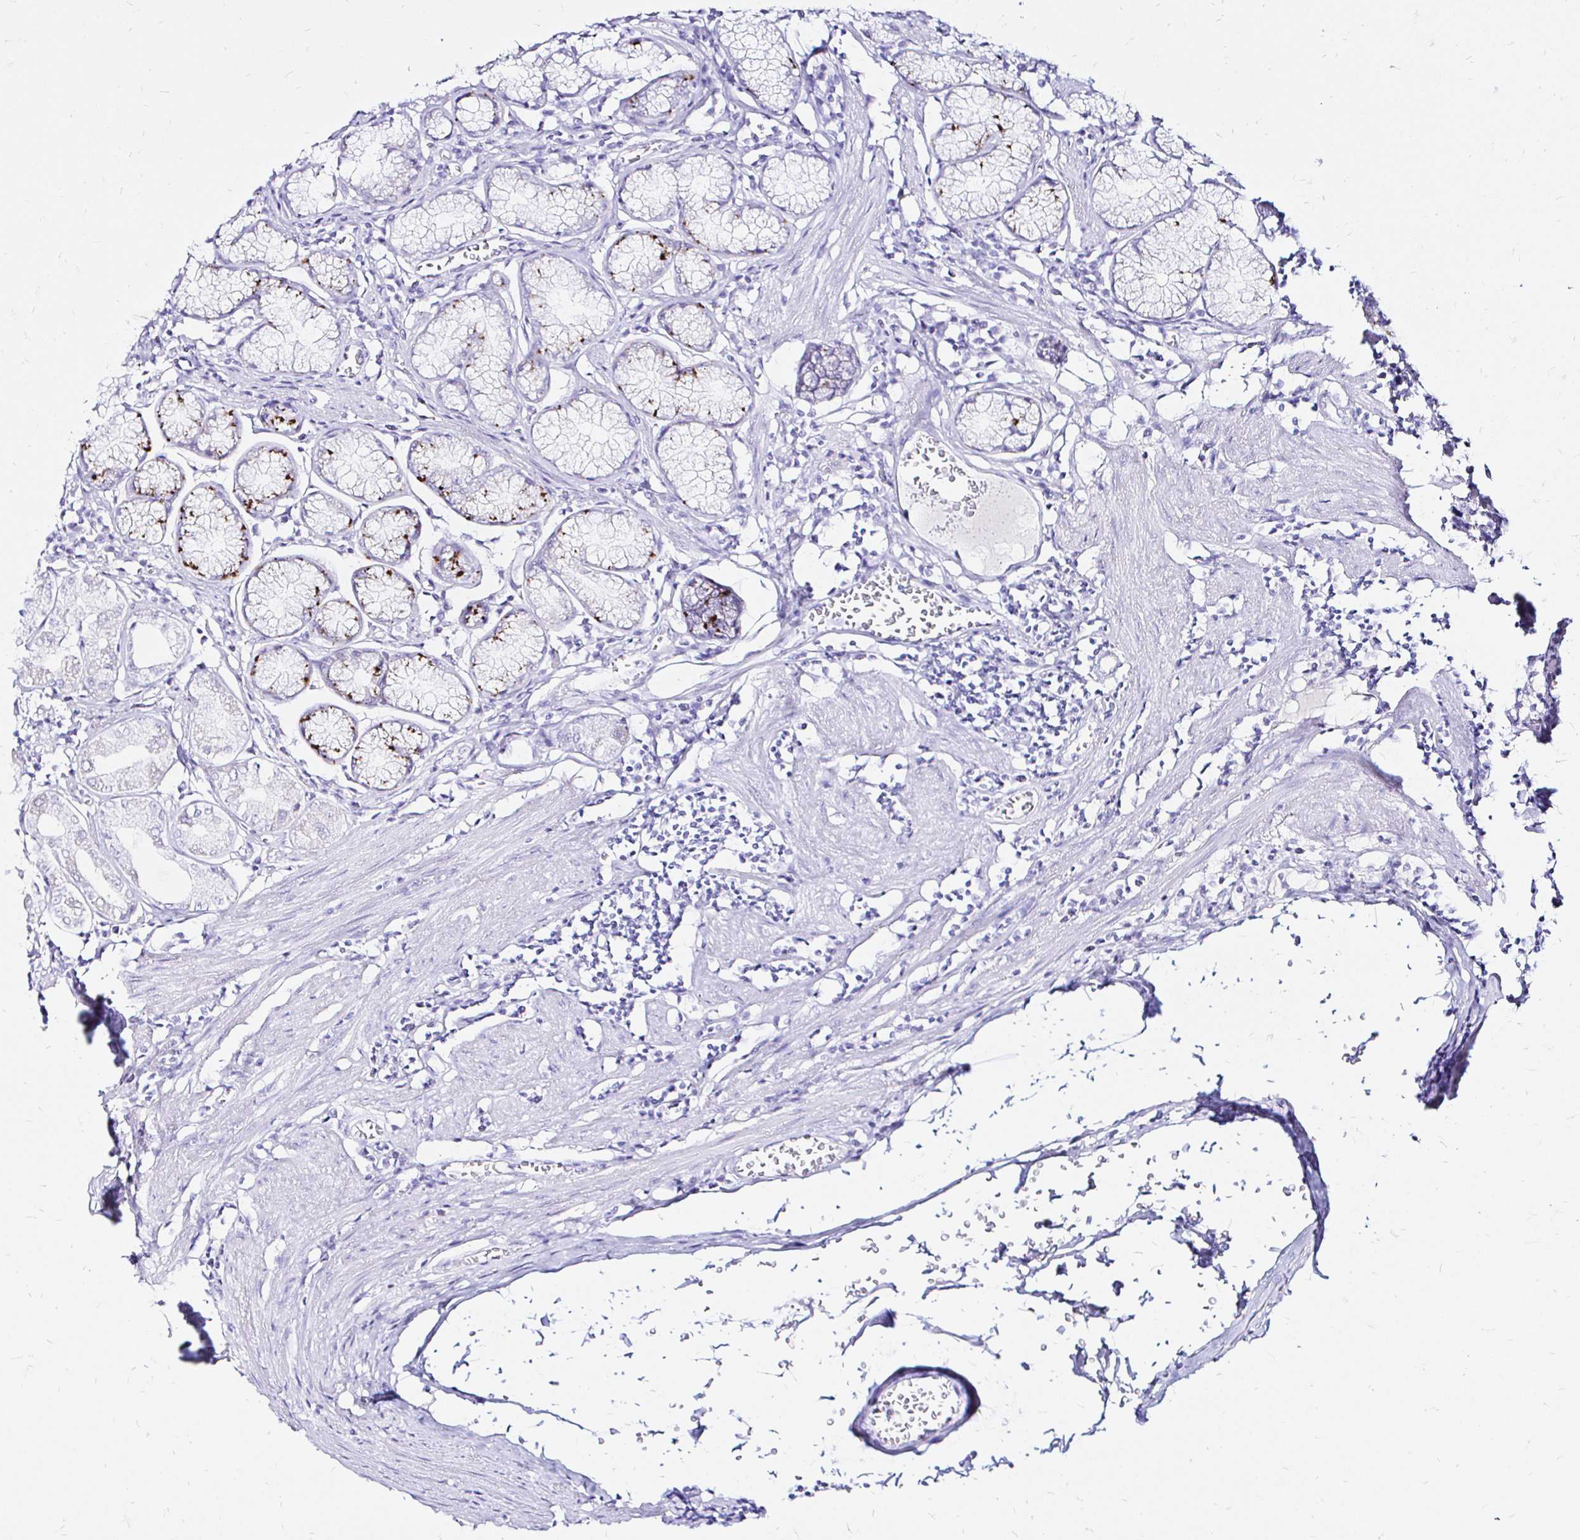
{"staining": {"intensity": "strong", "quantity": "25%-75%", "location": "cytoplasmic/membranous"}, "tissue": "stomach", "cell_type": "Glandular cells", "image_type": "normal", "snomed": [{"axis": "morphology", "description": "Normal tissue, NOS"}, {"axis": "topography", "description": "Stomach"}], "caption": "Benign stomach shows strong cytoplasmic/membranous positivity in about 25%-75% of glandular cells, visualized by immunohistochemistry.", "gene": "ZNF432", "patient": {"sex": "male", "age": 55}}